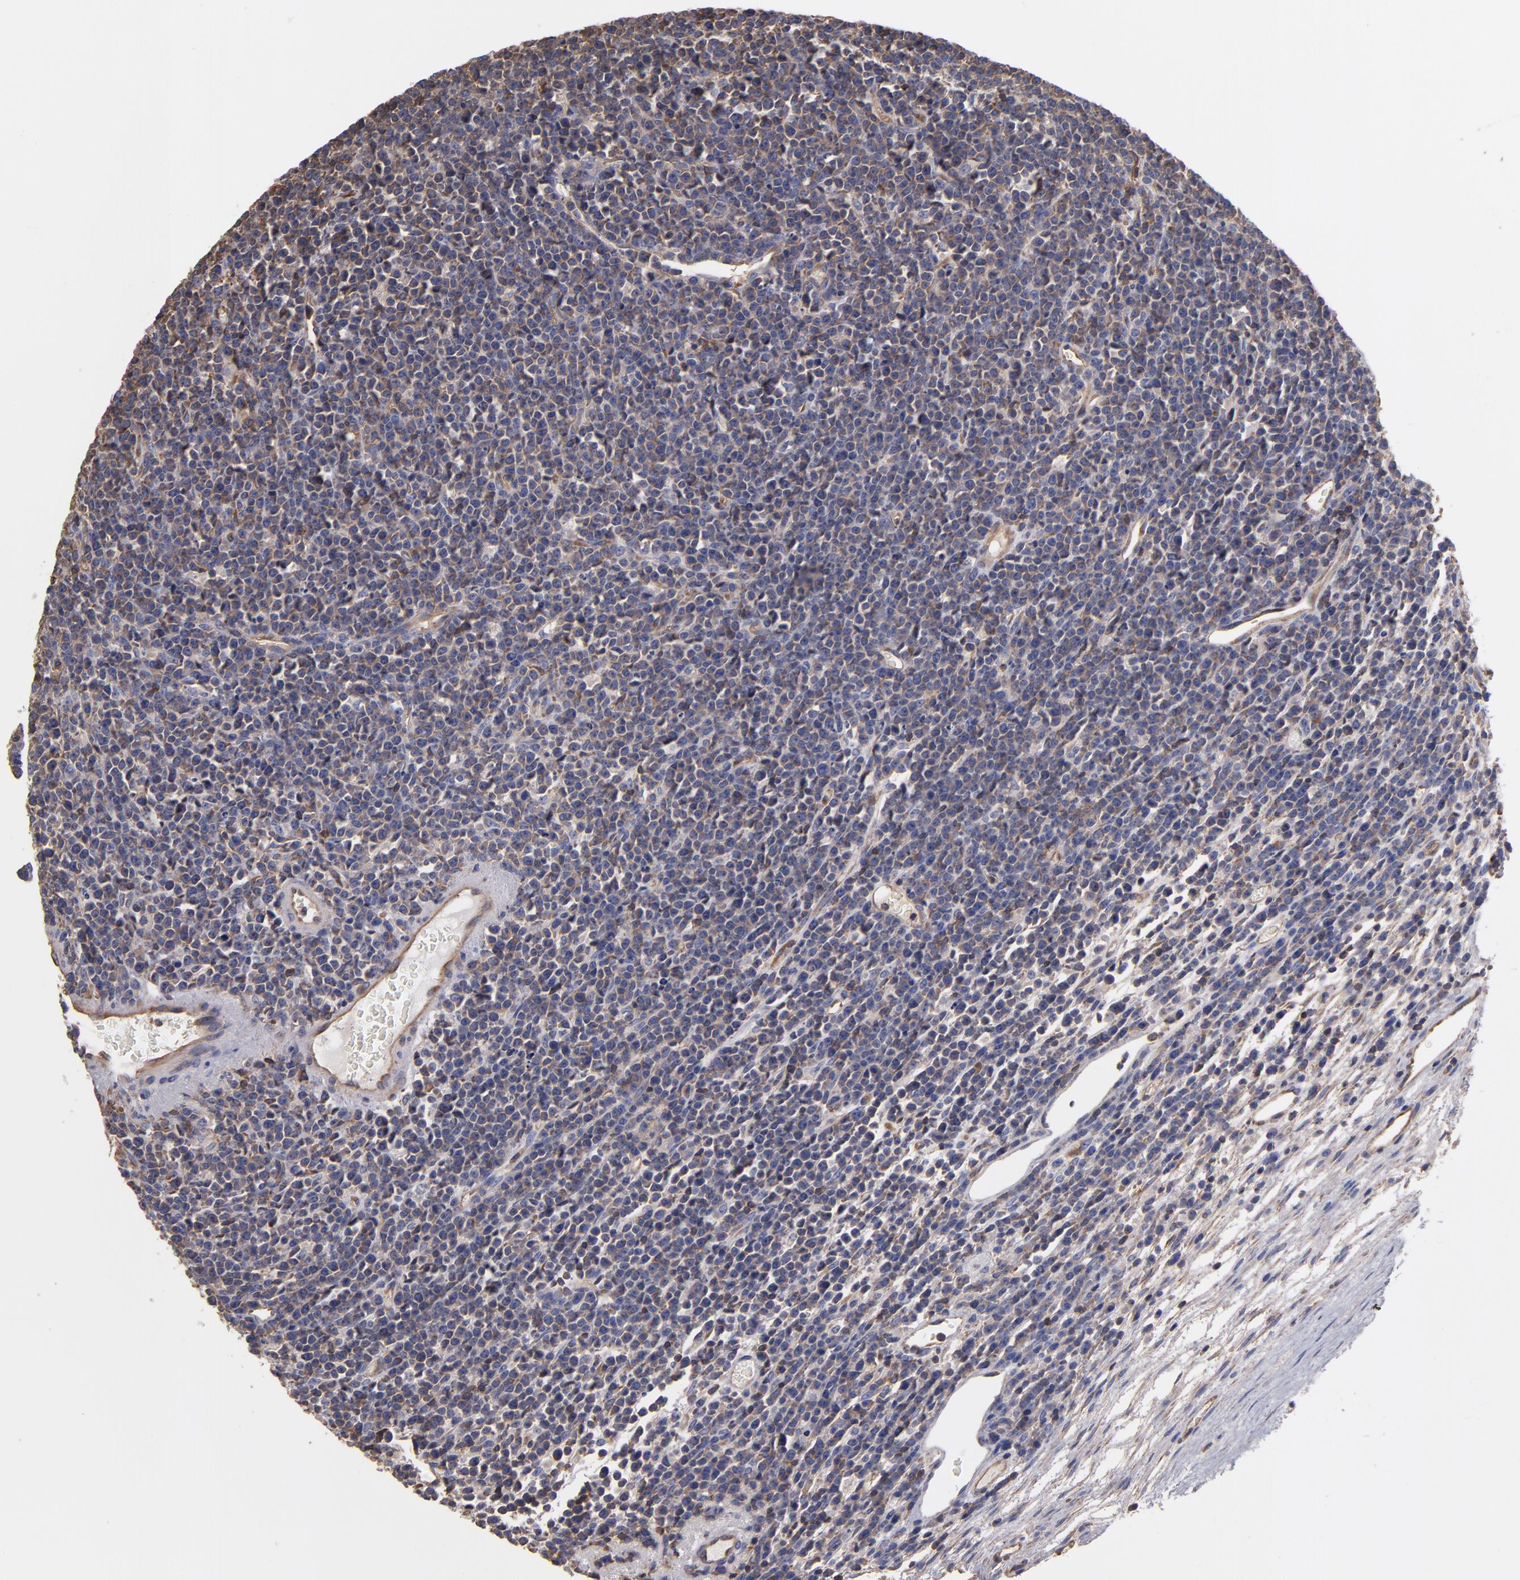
{"staining": {"intensity": "weak", "quantity": "25%-75%", "location": "cytoplasmic/membranous"}, "tissue": "lymphoma", "cell_type": "Tumor cells", "image_type": "cancer", "snomed": [{"axis": "morphology", "description": "Malignant lymphoma, non-Hodgkin's type, High grade"}, {"axis": "topography", "description": "Ovary"}], "caption": "Immunohistochemical staining of human malignant lymphoma, non-Hodgkin's type (high-grade) reveals low levels of weak cytoplasmic/membranous expression in approximately 25%-75% of tumor cells. The staining is performed using DAB (3,3'-diaminobenzidine) brown chromogen to label protein expression. The nuclei are counter-stained blue using hematoxylin.", "gene": "ESYT2", "patient": {"sex": "female", "age": 56}}